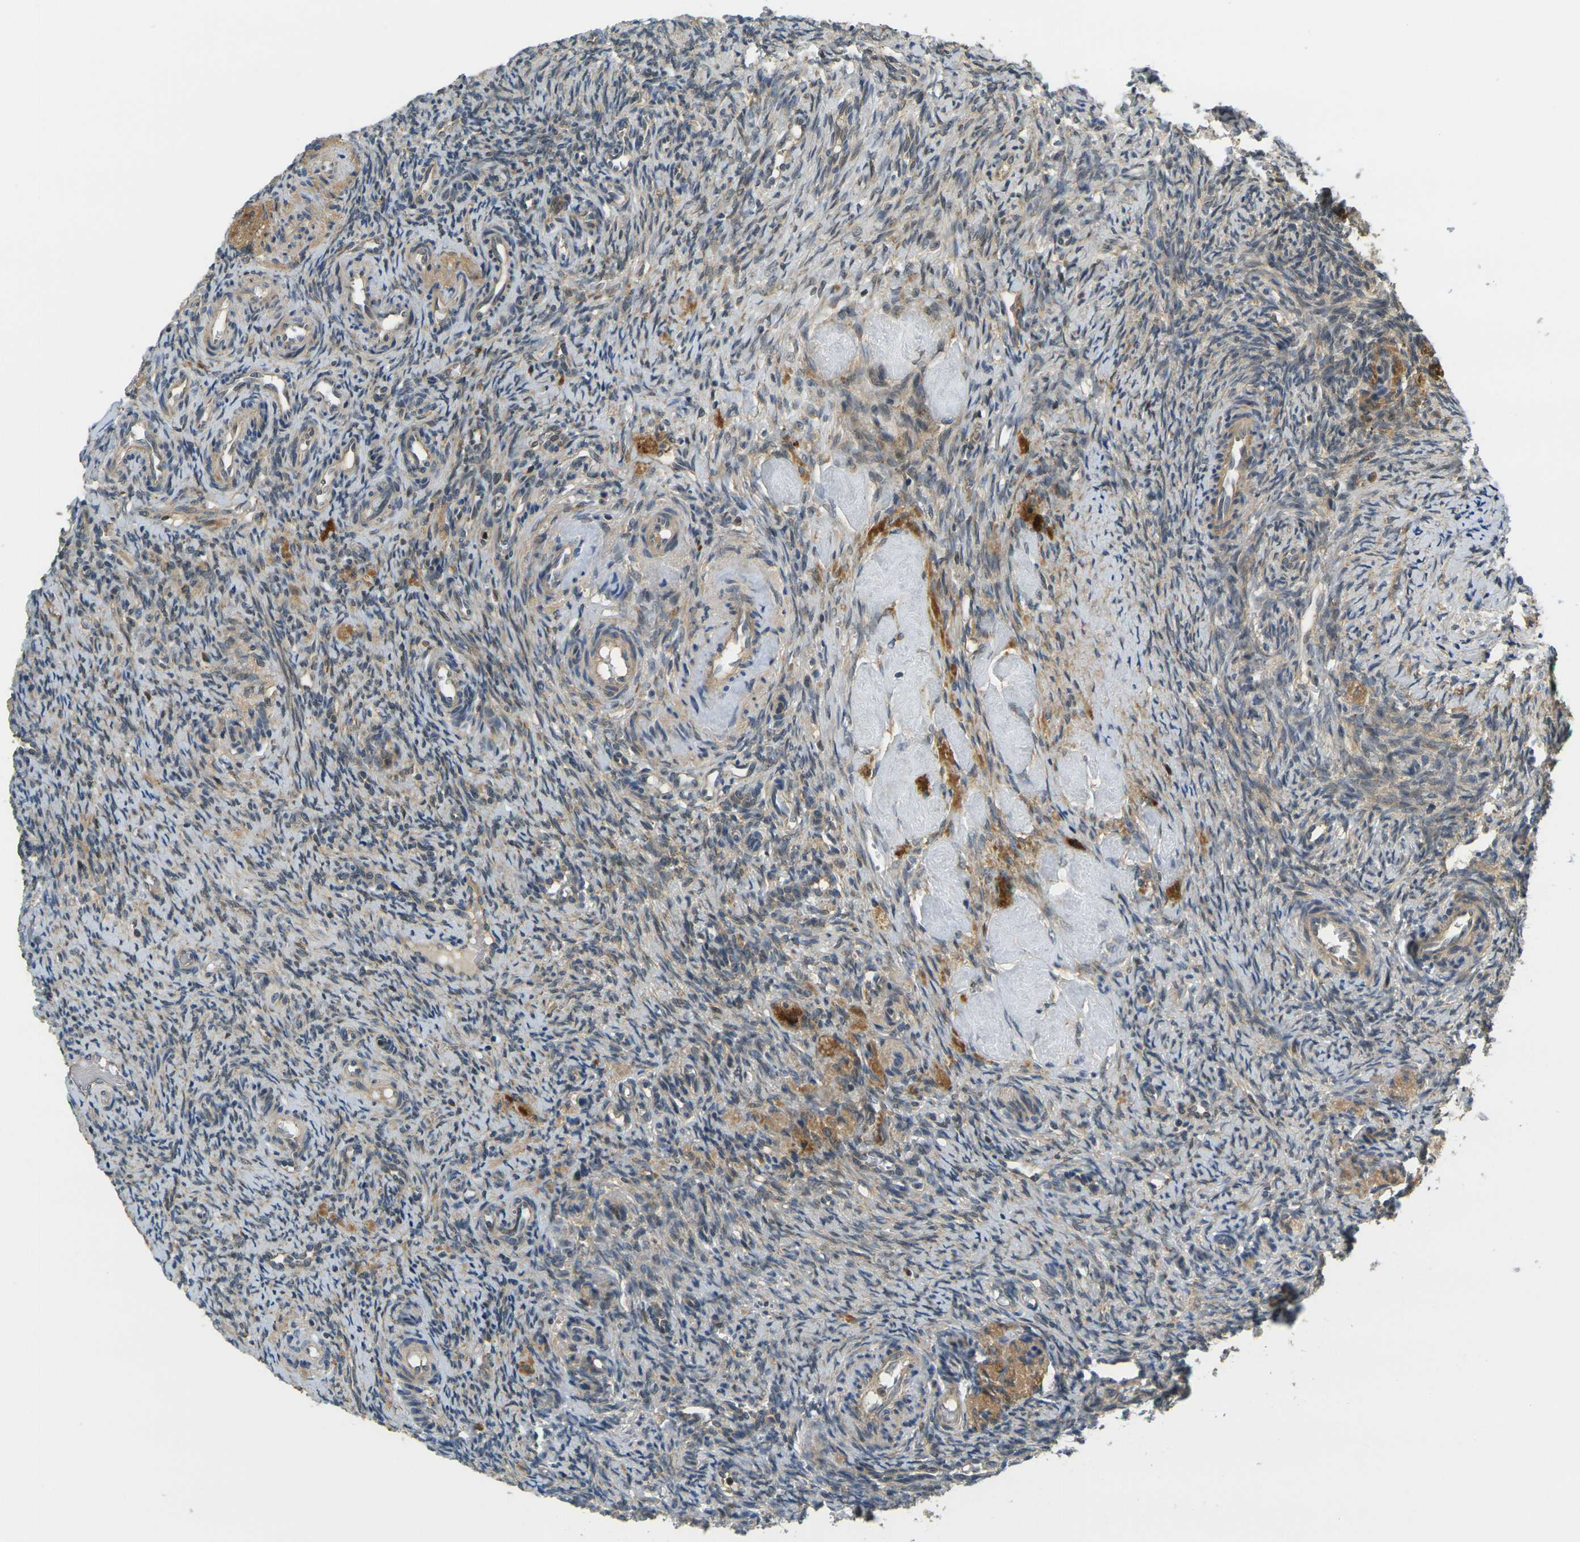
{"staining": {"intensity": "strong", "quantity": ">75%", "location": "cytoplasmic/membranous"}, "tissue": "ovary", "cell_type": "Follicle cells", "image_type": "normal", "snomed": [{"axis": "morphology", "description": "Normal tissue, NOS"}, {"axis": "topography", "description": "Ovary"}], "caption": "Follicle cells demonstrate high levels of strong cytoplasmic/membranous positivity in approximately >75% of cells in benign human ovary. The protein is stained brown, and the nuclei are stained in blue (DAB IHC with brightfield microscopy, high magnification).", "gene": "KLHL8", "patient": {"sex": "female", "age": 41}}